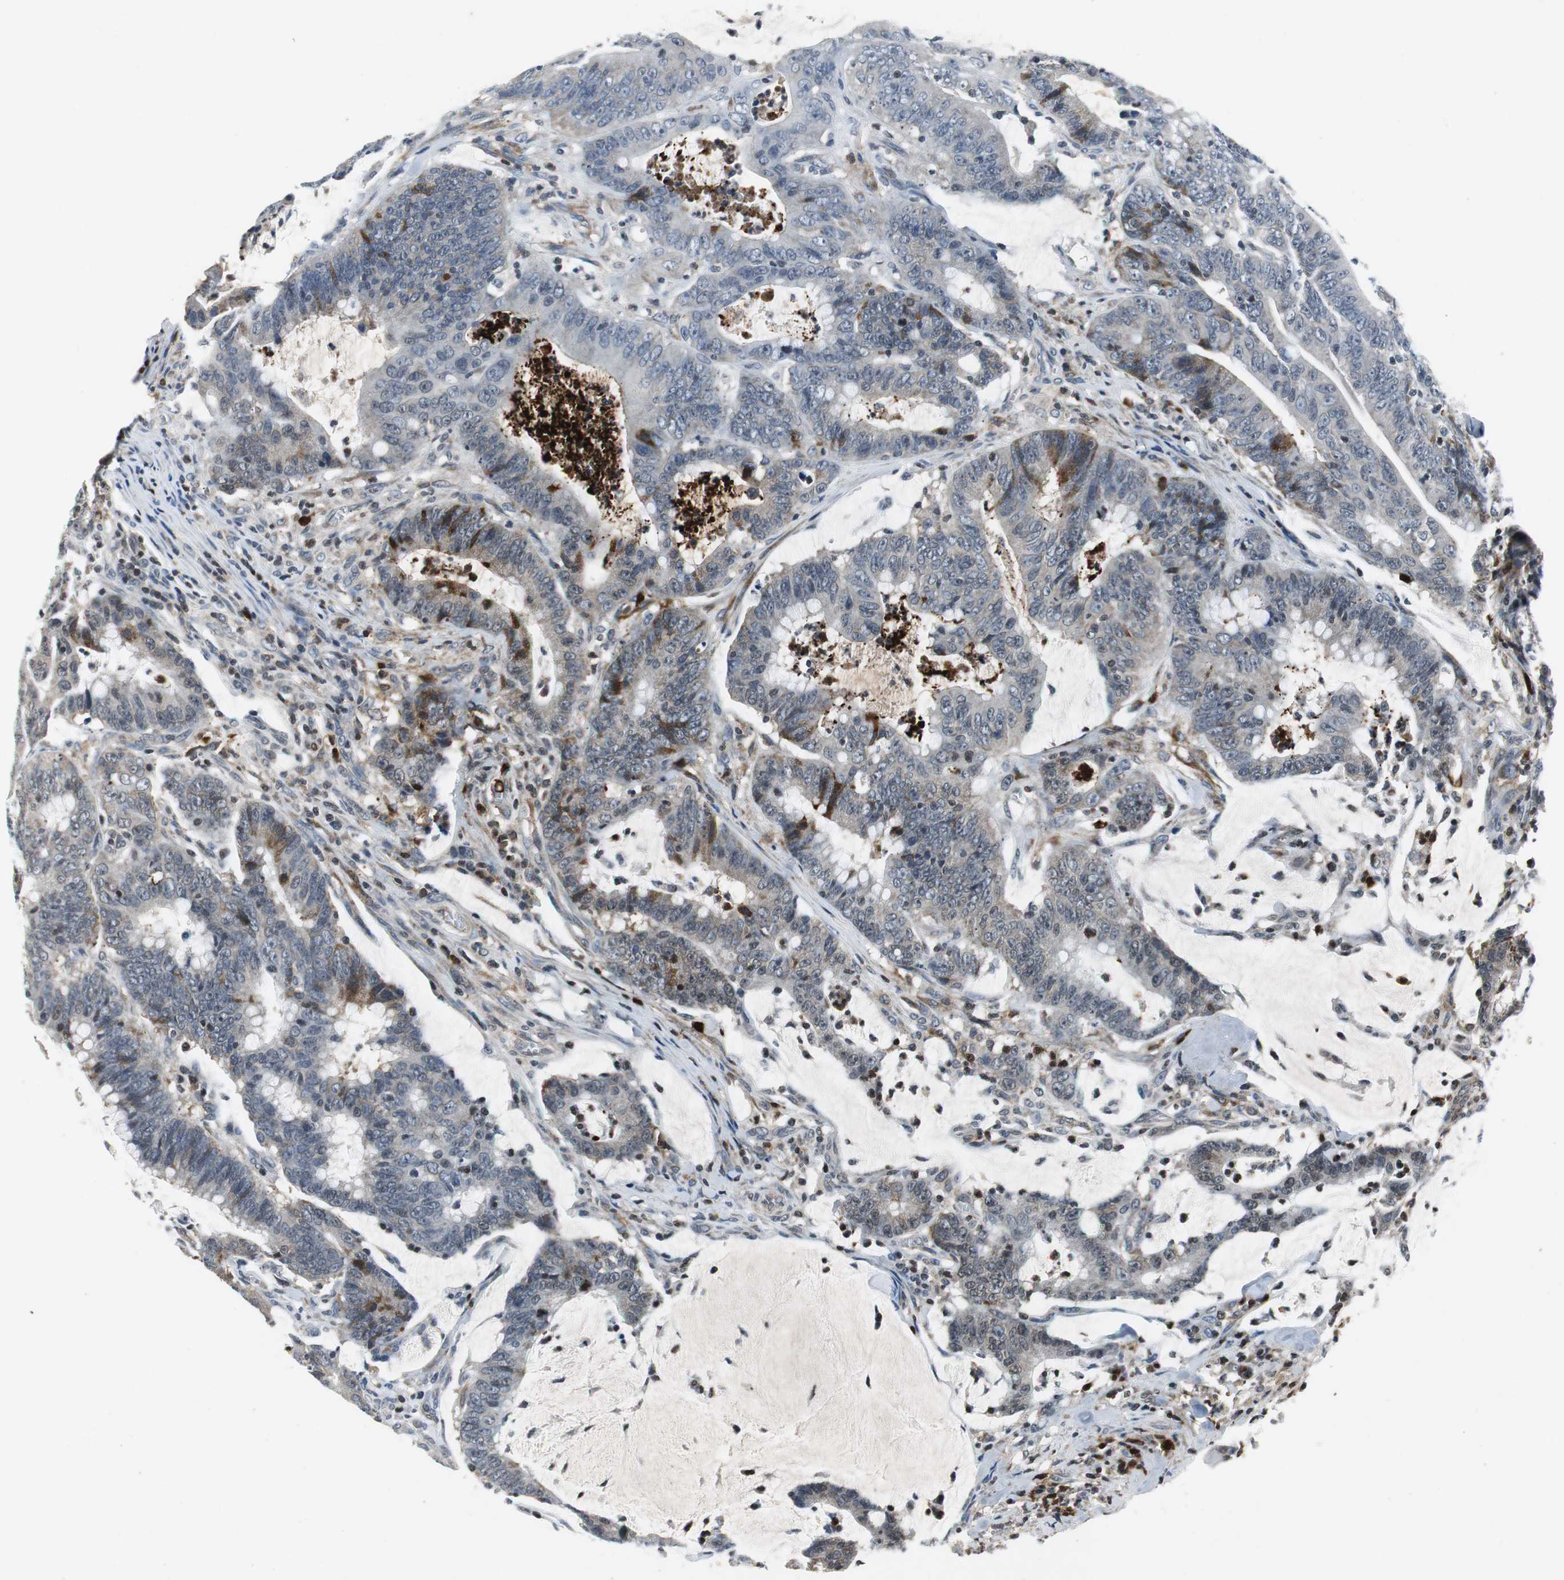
{"staining": {"intensity": "weak", "quantity": "<25%", "location": "cytoplasmic/membranous,nuclear"}, "tissue": "colorectal cancer", "cell_type": "Tumor cells", "image_type": "cancer", "snomed": [{"axis": "morphology", "description": "Adenocarcinoma, NOS"}, {"axis": "topography", "description": "Colon"}], "caption": "IHC histopathology image of neoplastic tissue: colorectal cancer stained with DAB shows no significant protein expression in tumor cells. (Stains: DAB (3,3'-diaminobenzidine) IHC with hematoxylin counter stain, Microscopy: brightfield microscopy at high magnification).", "gene": "ORM1", "patient": {"sex": "male", "age": 45}}